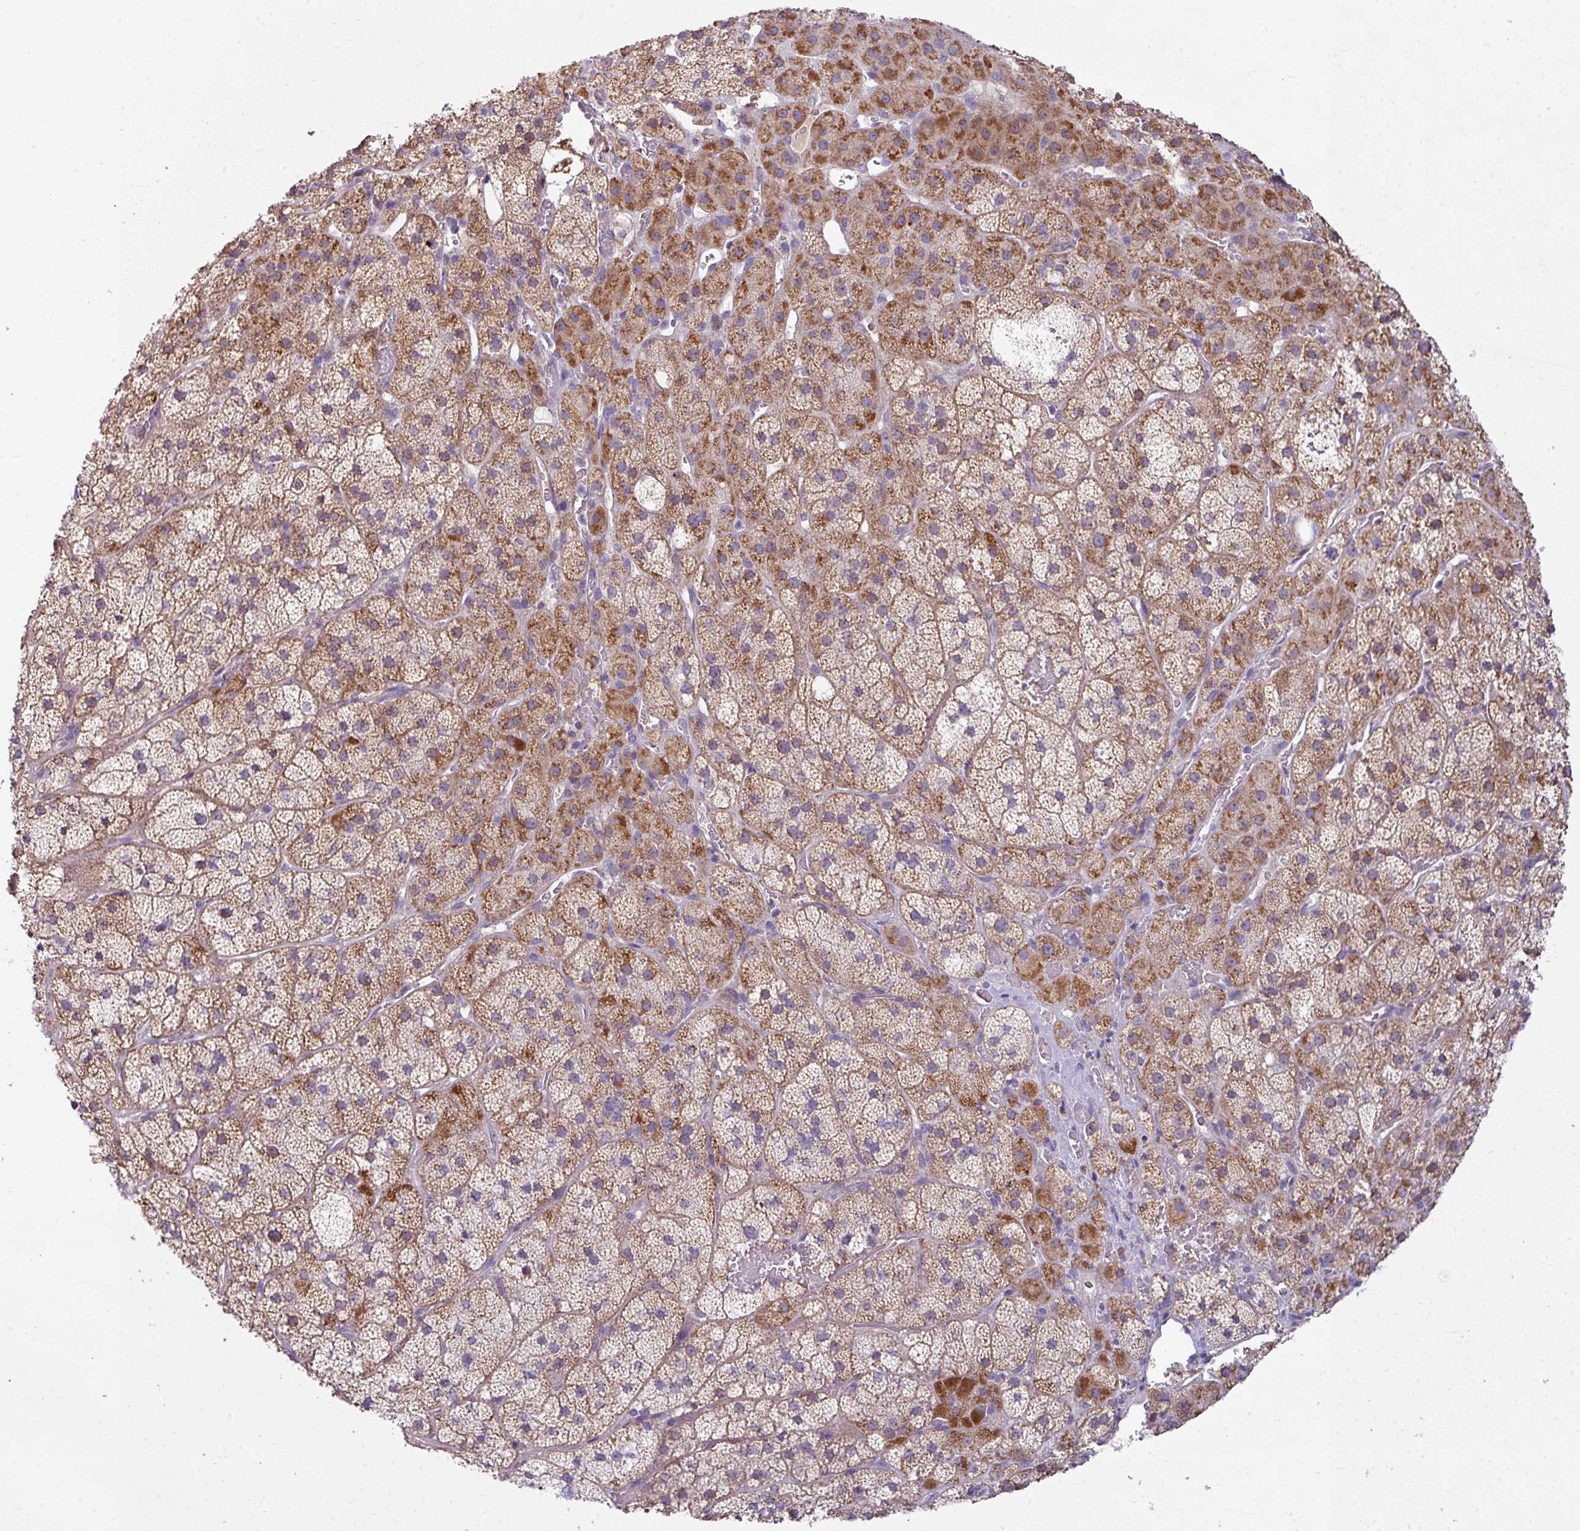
{"staining": {"intensity": "moderate", "quantity": ">75%", "location": "cytoplasmic/membranous"}, "tissue": "adrenal gland", "cell_type": "Glandular cells", "image_type": "normal", "snomed": [{"axis": "morphology", "description": "Normal tissue, NOS"}, {"axis": "topography", "description": "Adrenal gland"}], "caption": "Moderate cytoplasmic/membranous expression for a protein is appreciated in approximately >75% of glandular cells of unremarkable adrenal gland using immunohistochemistry (IHC).", "gene": "LRRC9", "patient": {"sex": "male", "age": 57}}